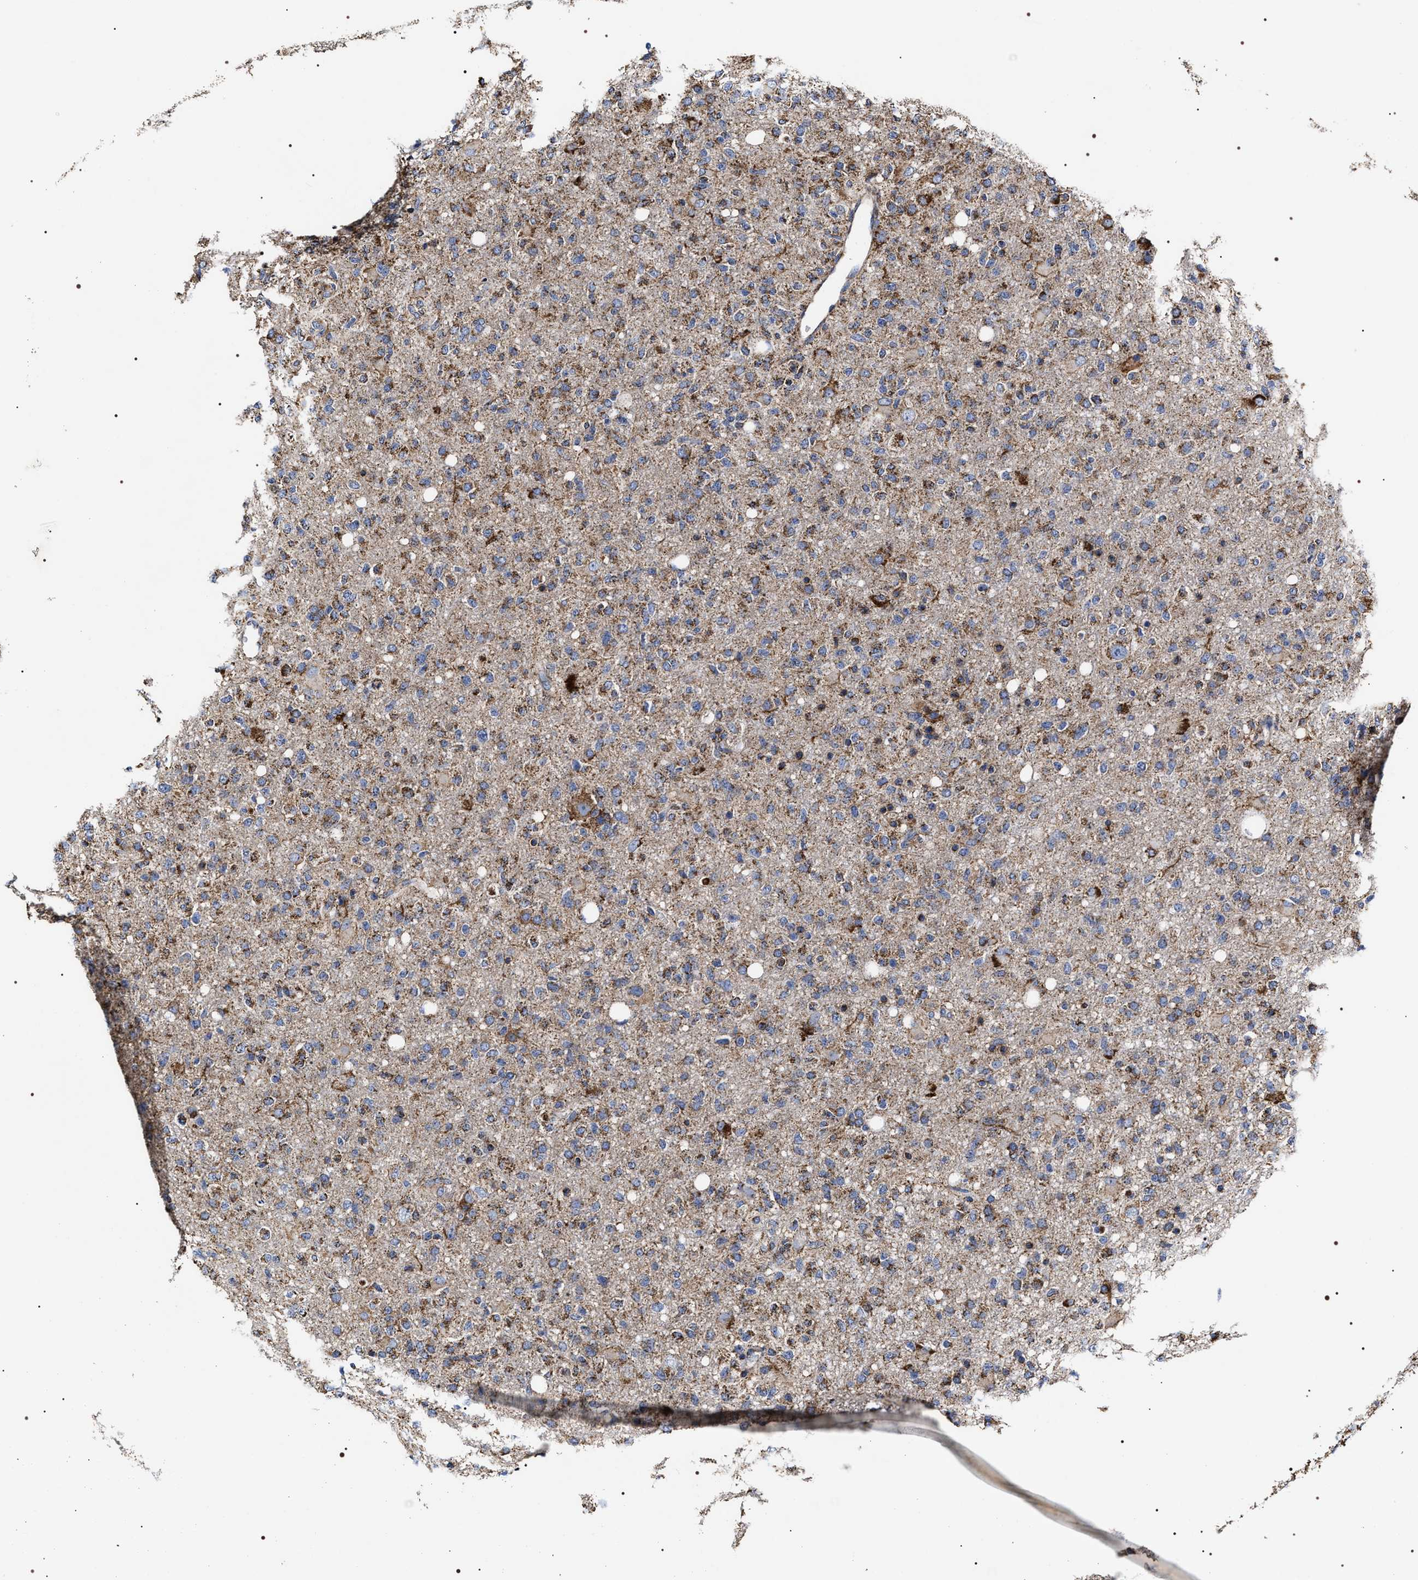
{"staining": {"intensity": "moderate", "quantity": ">75%", "location": "cytoplasmic/membranous"}, "tissue": "glioma", "cell_type": "Tumor cells", "image_type": "cancer", "snomed": [{"axis": "morphology", "description": "Glioma, malignant, High grade"}, {"axis": "topography", "description": "Brain"}], "caption": "Human glioma stained with a brown dye reveals moderate cytoplasmic/membranous positive positivity in approximately >75% of tumor cells.", "gene": "COG5", "patient": {"sex": "female", "age": 57}}